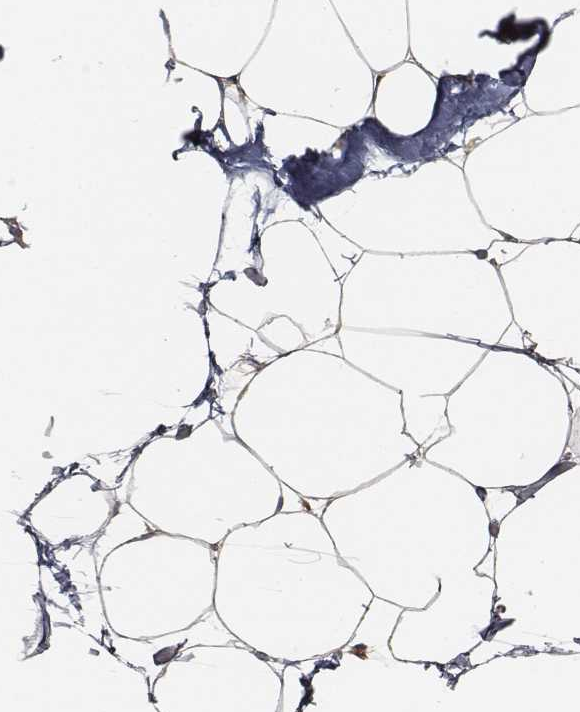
{"staining": {"intensity": "moderate", "quantity": ">75%", "location": "cytoplasmic/membranous"}, "tissue": "adipose tissue", "cell_type": "Adipocytes", "image_type": "normal", "snomed": [{"axis": "morphology", "description": "Normal tissue, NOS"}, {"axis": "topography", "description": "Adipose tissue"}], "caption": "Immunohistochemistry (DAB) staining of benign adipose tissue reveals moderate cytoplasmic/membranous protein positivity in about >75% of adipocytes.", "gene": "CARS1", "patient": {"sex": "male", "age": 57}}